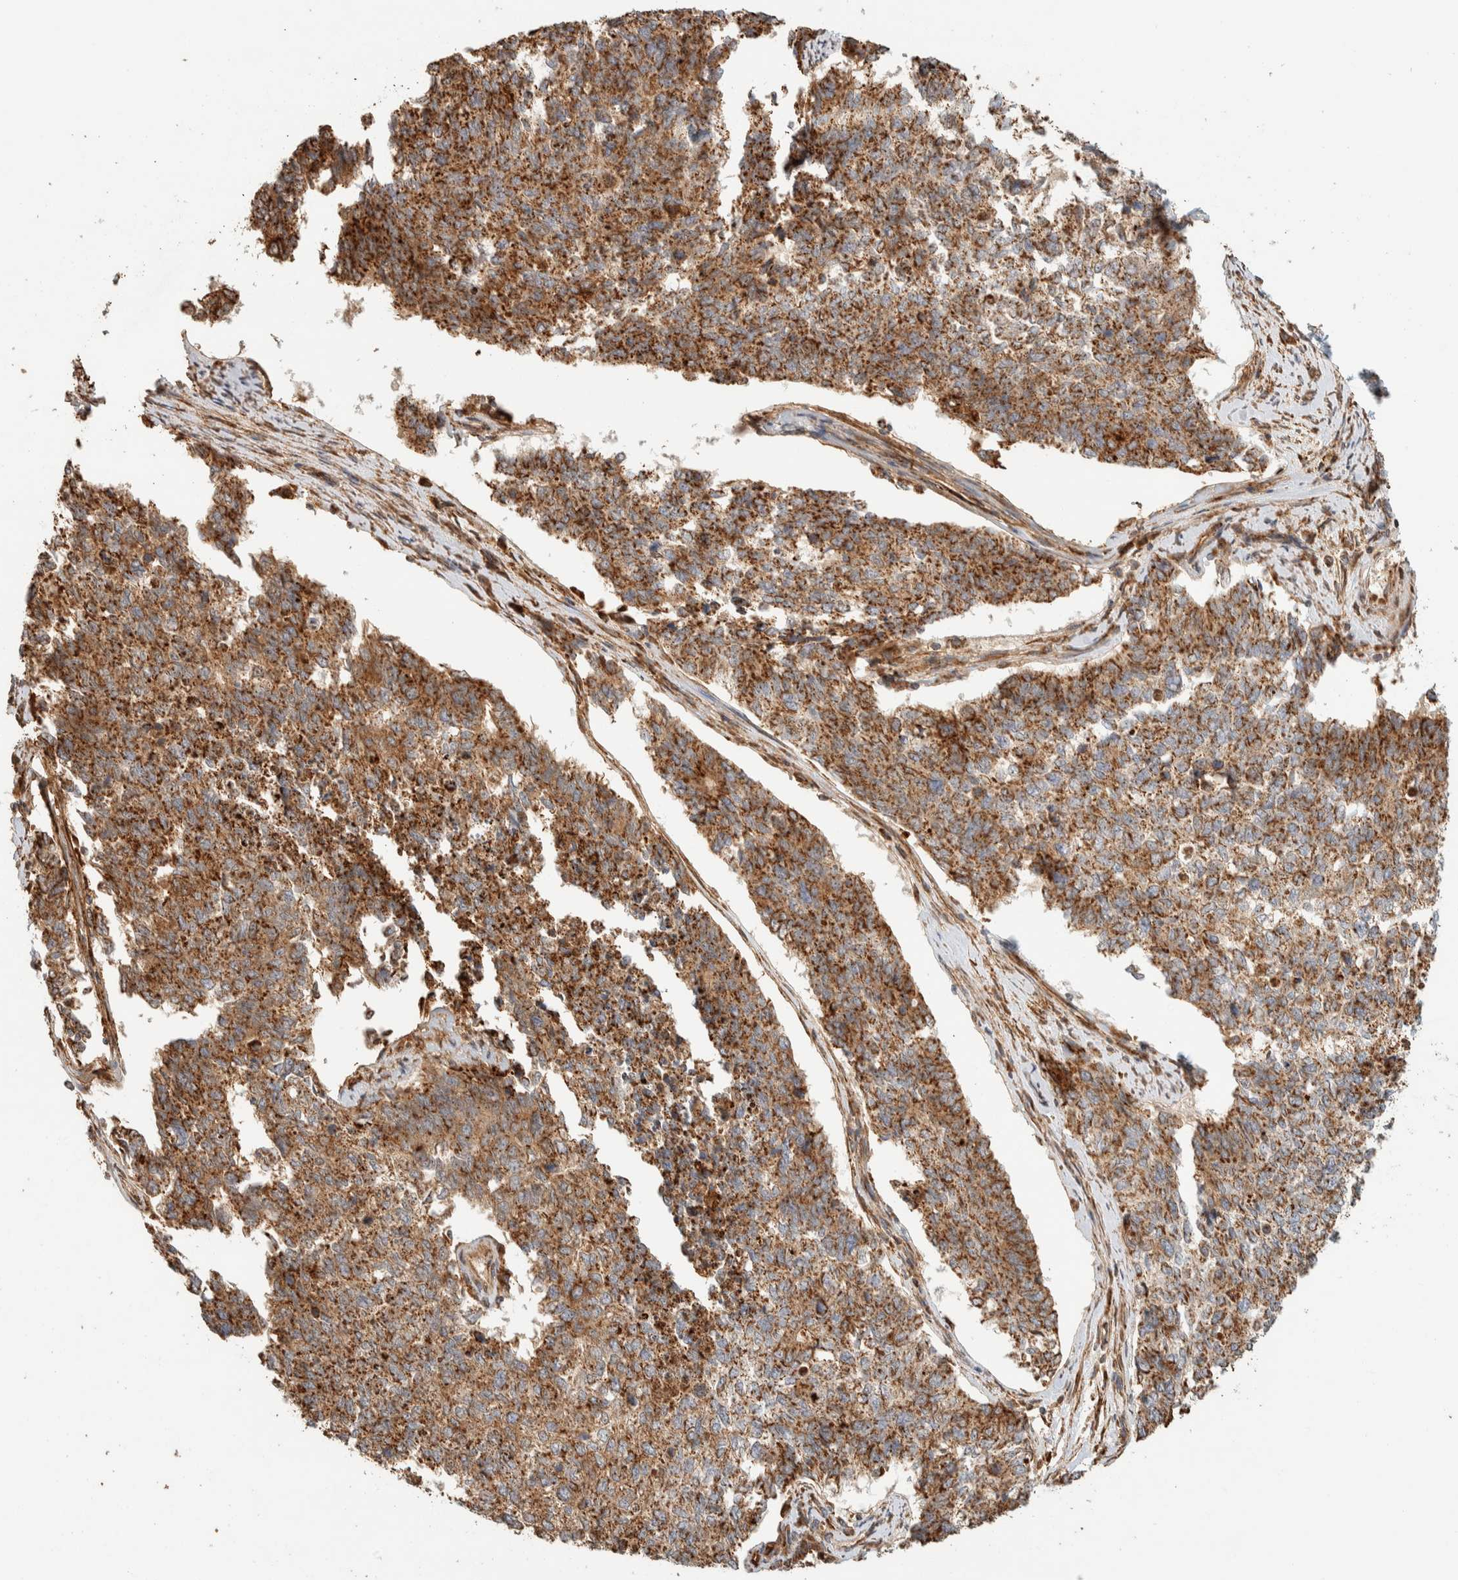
{"staining": {"intensity": "moderate", "quantity": ">75%", "location": "cytoplasmic/membranous"}, "tissue": "cervical cancer", "cell_type": "Tumor cells", "image_type": "cancer", "snomed": [{"axis": "morphology", "description": "Squamous cell carcinoma, NOS"}, {"axis": "topography", "description": "Cervix"}], "caption": "Protein staining reveals moderate cytoplasmic/membranous staining in about >75% of tumor cells in cervical cancer (squamous cell carcinoma).", "gene": "KIF9", "patient": {"sex": "female", "age": 63}}